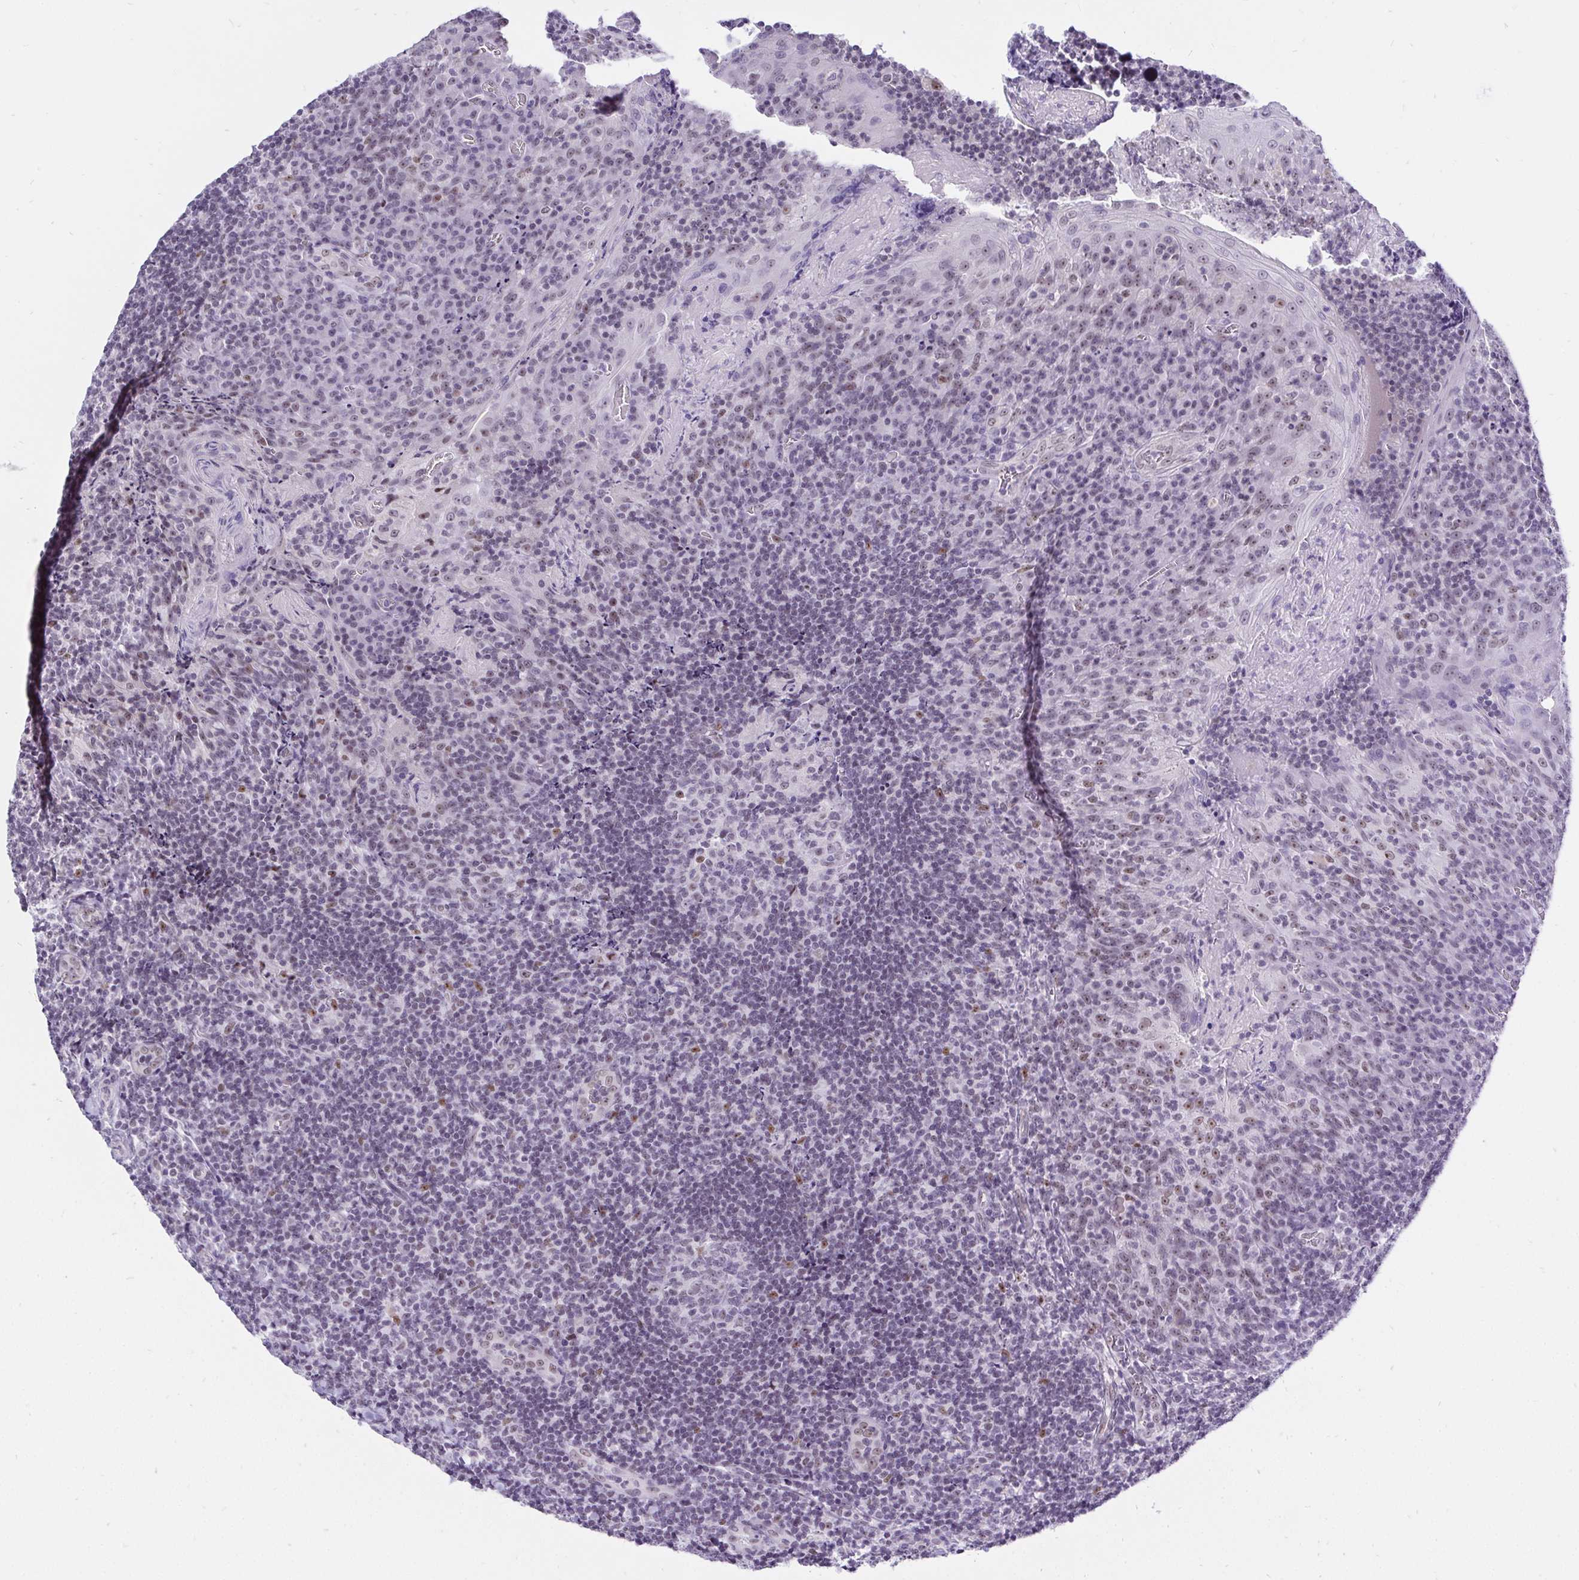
{"staining": {"intensity": "moderate", "quantity": "<25%", "location": "nuclear"}, "tissue": "tonsil", "cell_type": "Germinal center cells", "image_type": "normal", "snomed": [{"axis": "morphology", "description": "Normal tissue, NOS"}, {"axis": "topography", "description": "Tonsil"}], "caption": "Immunohistochemical staining of normal human tonsil exhibits <25% levels of moderate nuclear protein expression in about <25% of germinal center cells. (brown staining indicates protein expression, while blue staining denotes nuclei).", "gene": "ZNF860", "patient": {"sex": "male", "age": 17}}